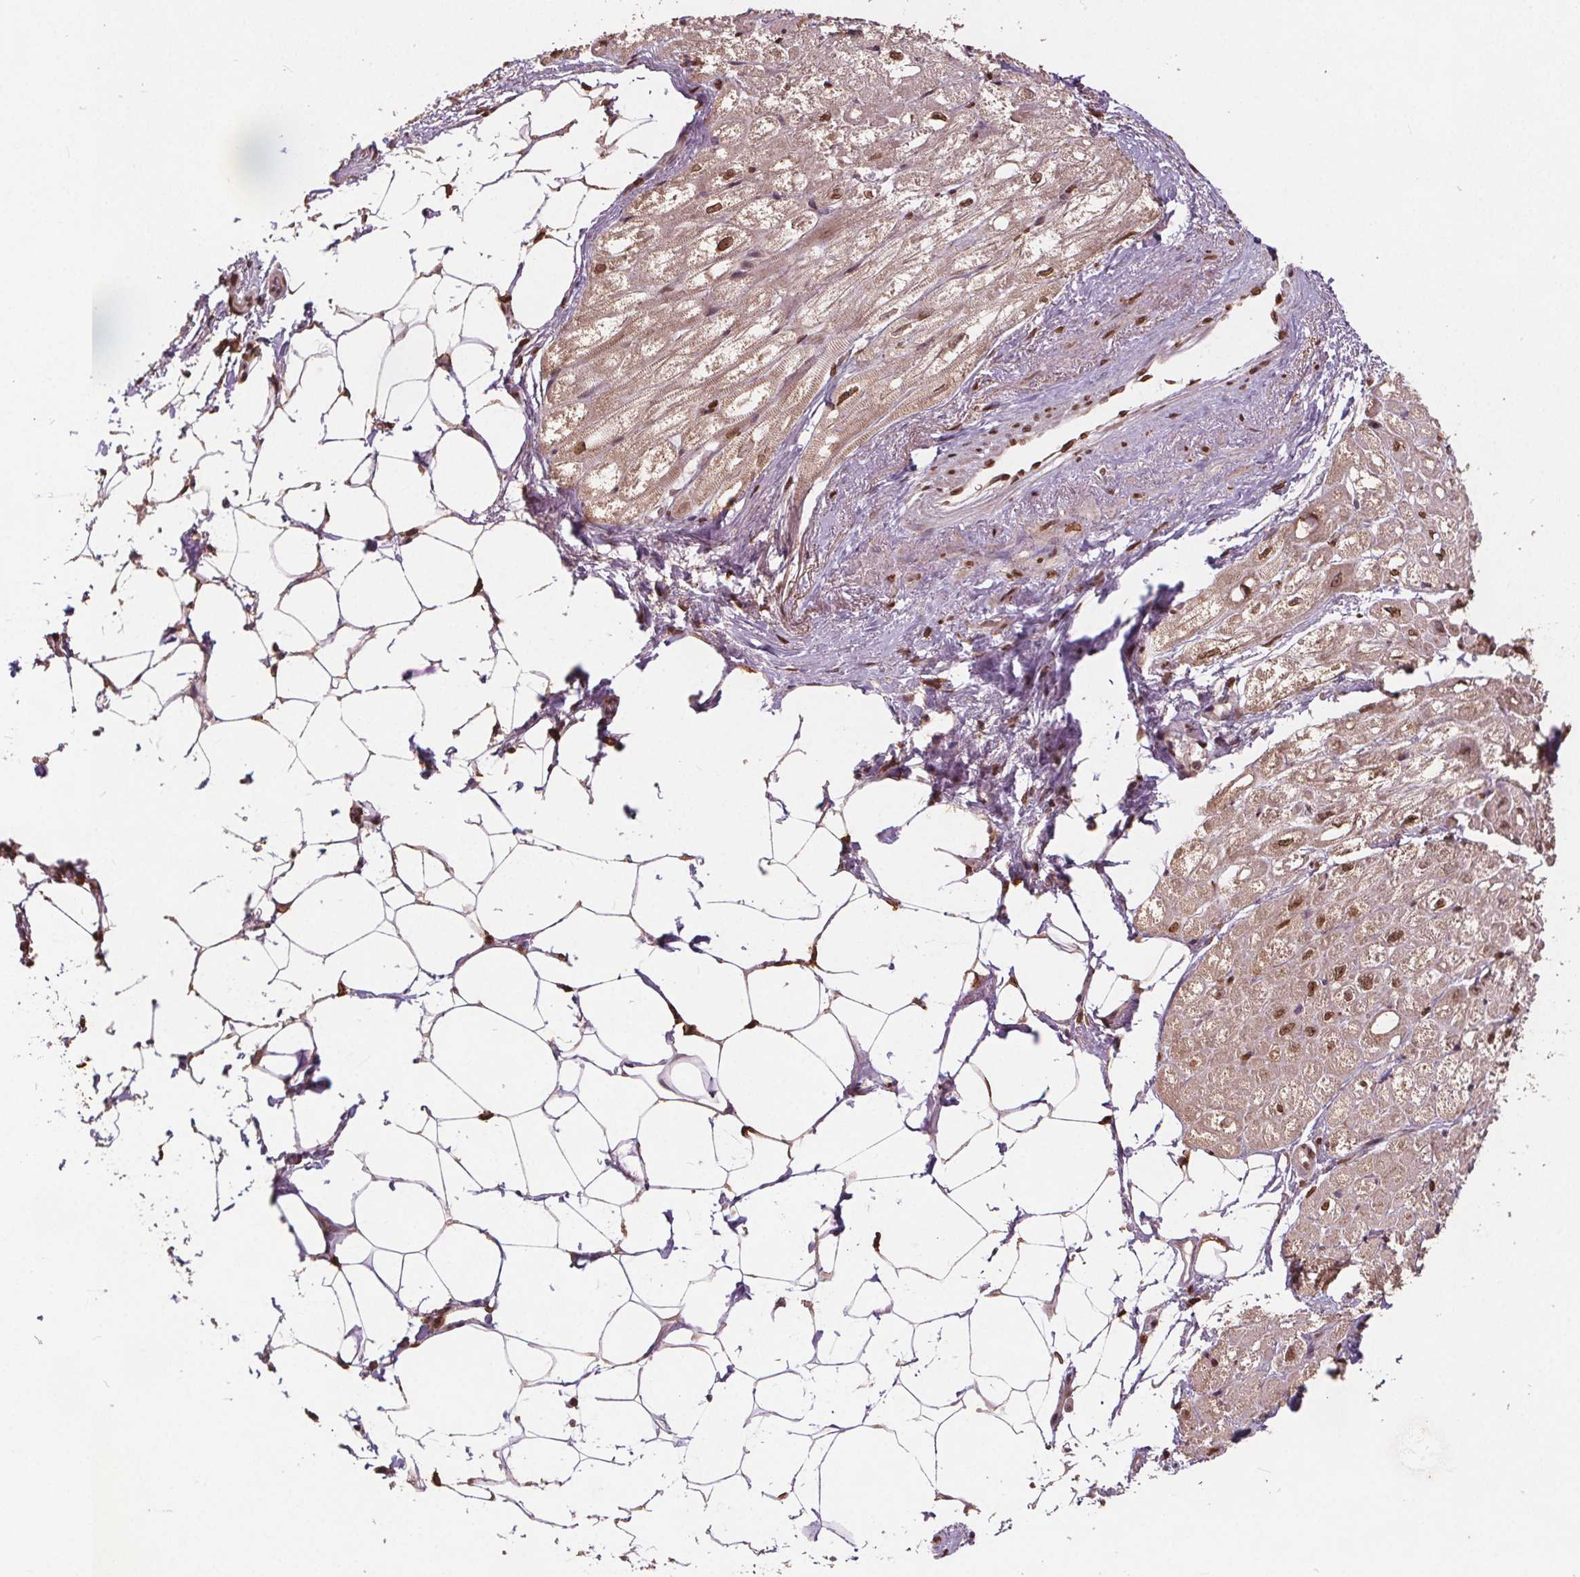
{"staining": {"intensity": "moderate", "quantity": ">75%", "location": "nuclear"}, "tissue": "heart muscle", "cell_type": "Cardiomyocytes", "image_type": "normal", "snomed": [{"axis": "morphology", "description": "Normal tissue, NOS"}, {"axis": "topography", "description": "Heart"}], "caption": "Immunohistochemical staining of normal heart muscle demonstrates moderate nuclear protein expression in about >75% of cardiomyocytes. The protein is stained brown, and the nuclei are stained in blue (DAB (3,3'-diaminobenzidine) IHC with brightfield microscopy, high magnification).", "gene": "HIF1AN", "patient": {"sex": "female", "age": 69}}